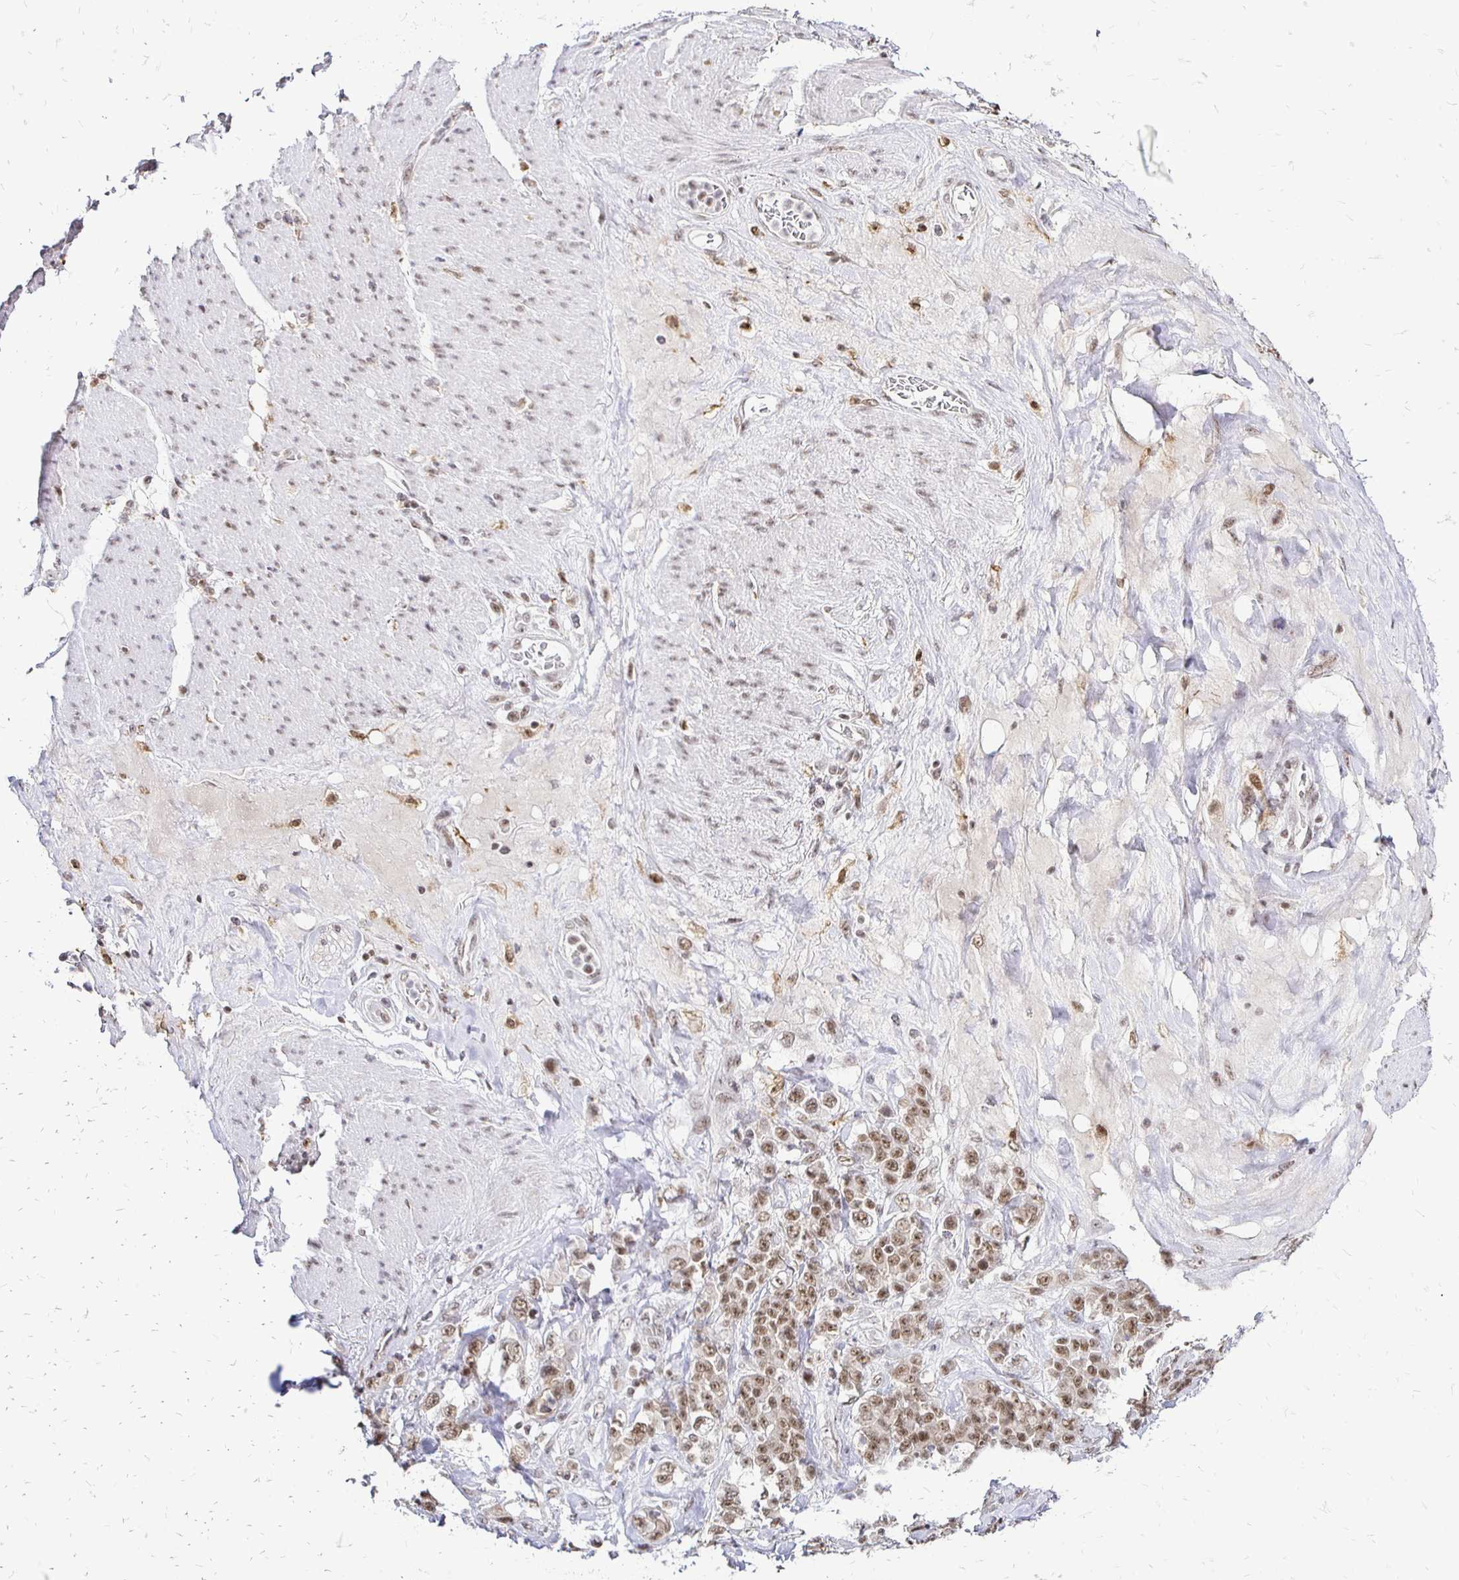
{"staining": {"intensity": "moderate", "quantity": ">75%", "location": "nuclear"}, "tissue": "stomach cancer", "cell_type": "Tumor cells", "image_type": "cancer", "snomed": [{"axis": "morphology", "description": "Adenocarcinoma, NOS"}, {"axis": "topography", "description": "Stomach"}], "caption": "Tumor cells demonstrate moderate nuclear expression in about >75% of cells in stomach cancer (adenocarcinoma).", "gene": "SIN3A", "patient": {"sex": "female", "age": 79}}